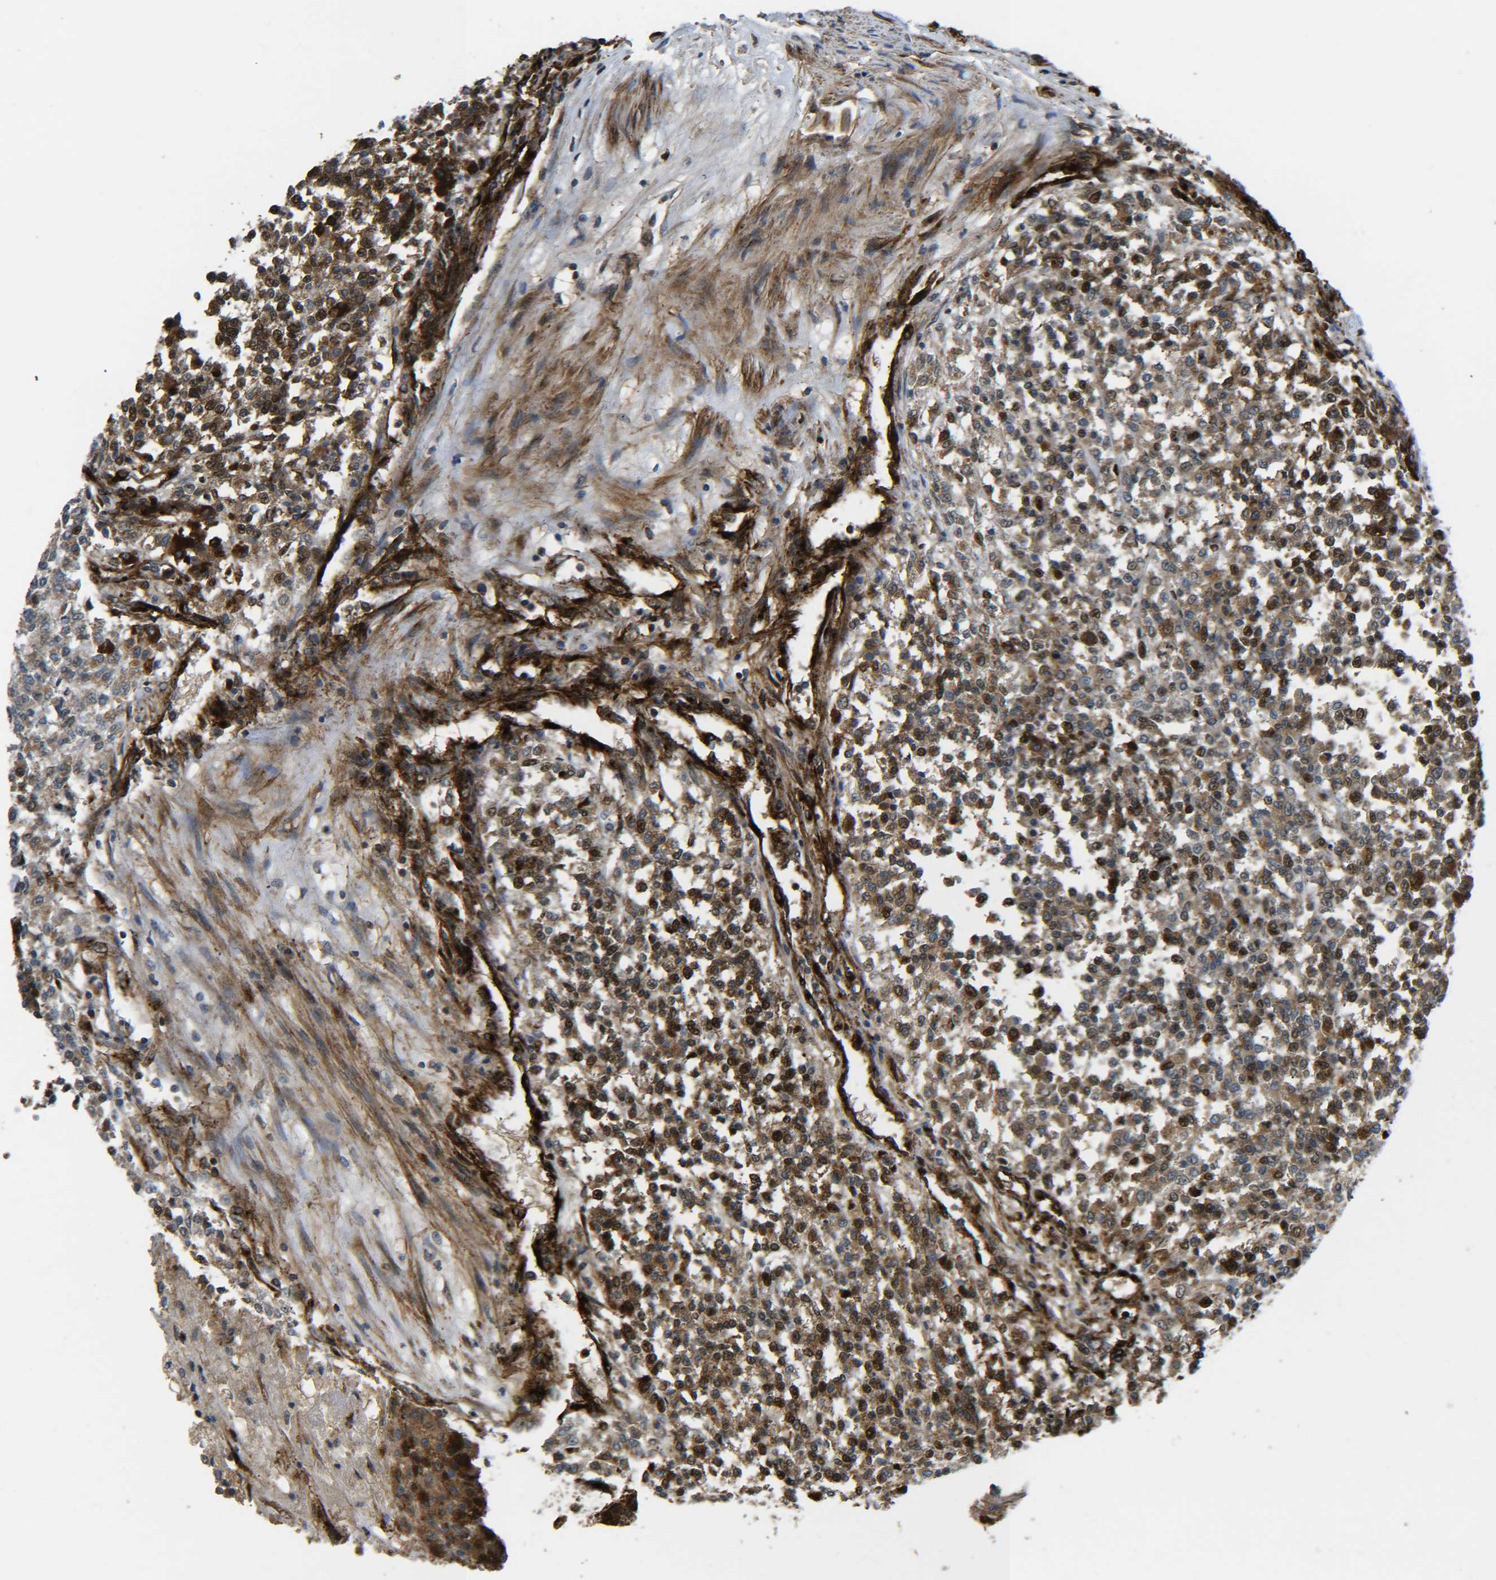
{"staining": {"intensity": "strong", "quantity": ">75%", "location": "cytoplasmic/membranous,nuclear"}, "tissue": "testis cancer", "cell_type": "Tumor cells", "image_type": "cancer", "snomed": [{"axis": "morphology", "description": "Seminoma, NOS"}, {"axis": "topography", "description": "Testis"}], "caption": "Testis seminoma tissue exhibits strong cytoplasmic/membranous and nuclear staining in about >75% of tumor cells", "gene": "ECE1", "patient": {"sex": "male", "age": 59}}